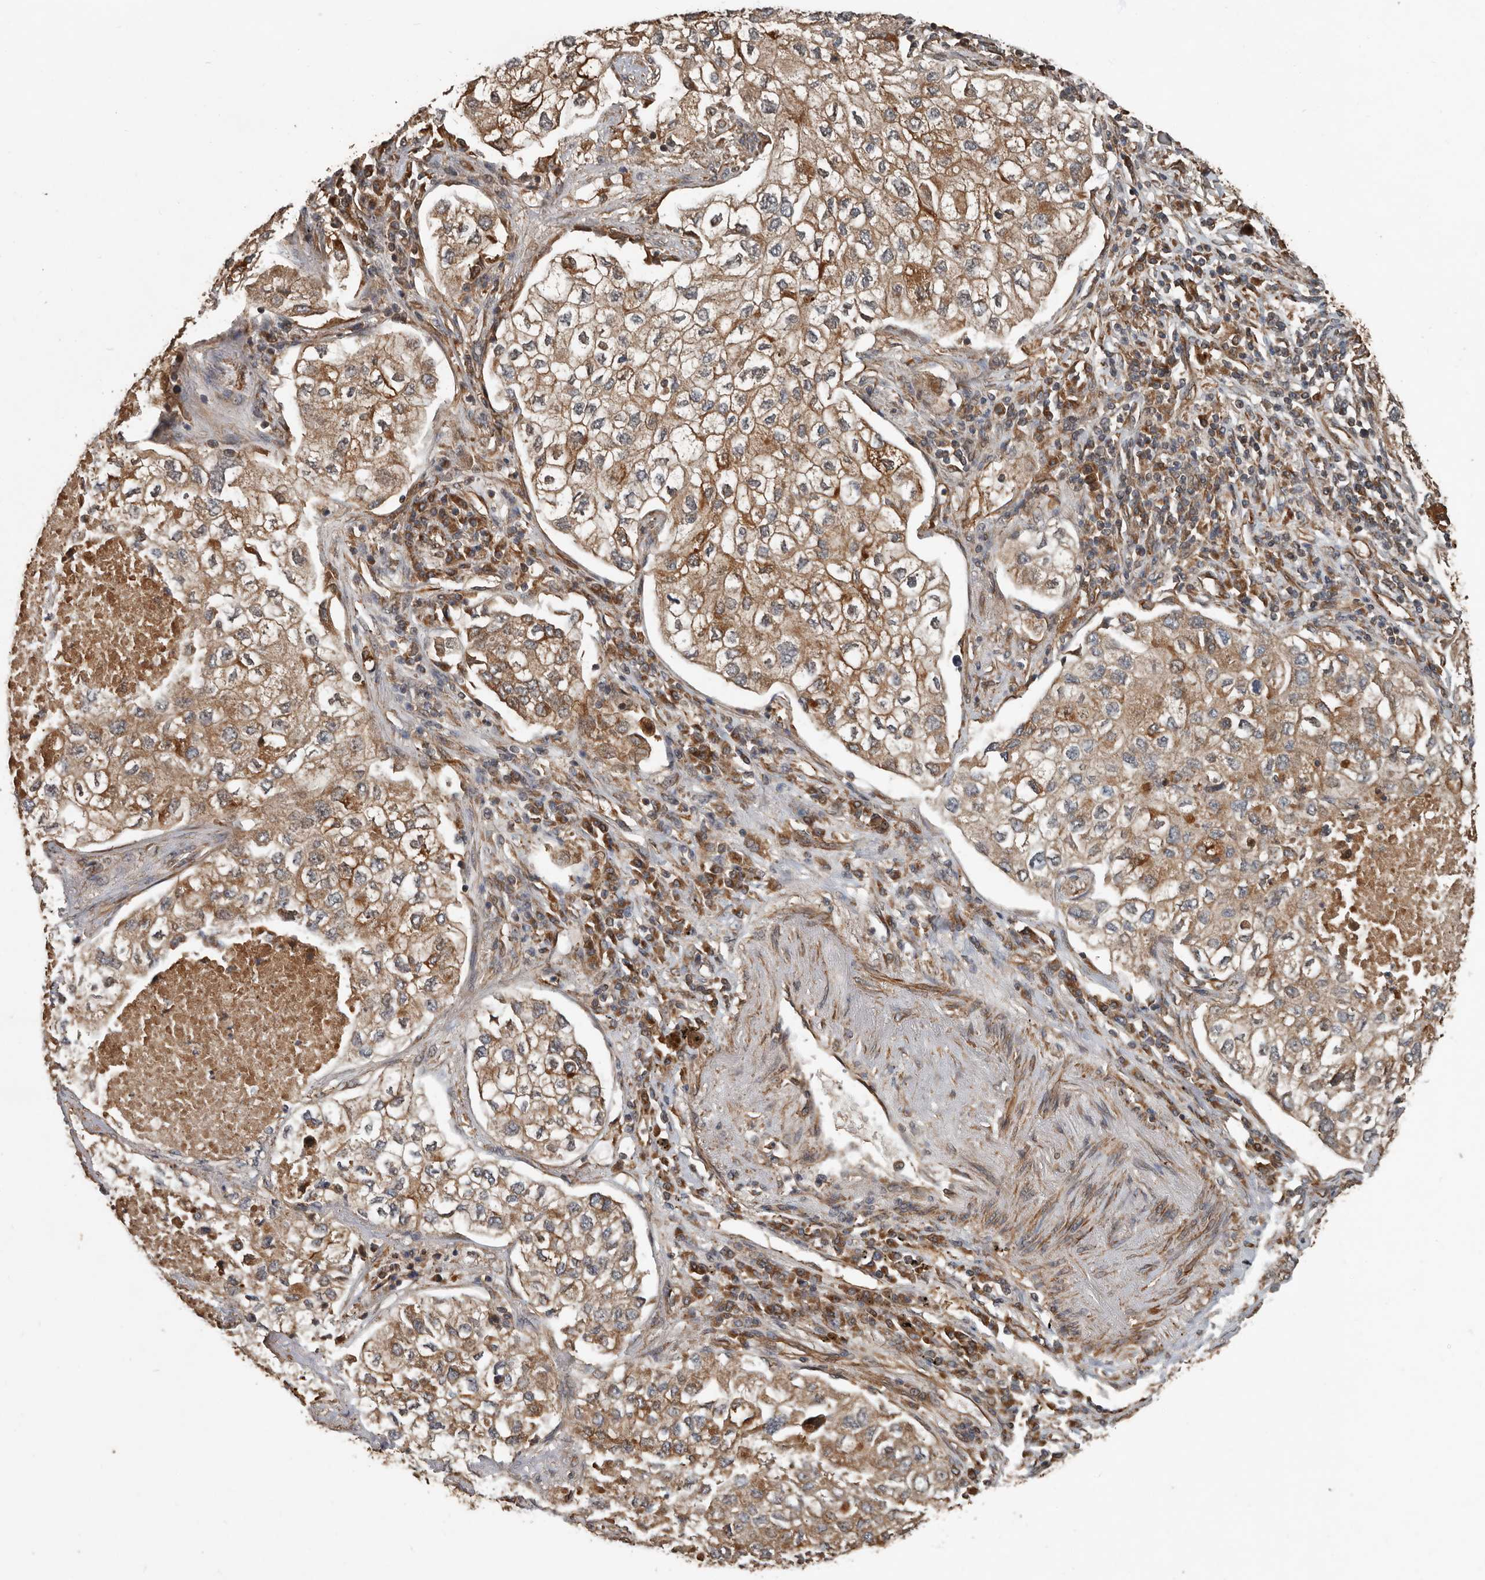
{"staining": {"intensity": "moderate", "quantity": ">75%", "location": "cytoplasmic/membranous"}, "tissue": "lung cancer", "cell_type": "Tumor cells", "image_type": "cancer", "snomed": [{"axis": "morphology", "description": "Adenocarcinoma, NOS"}, {"axis": "topography", "description": "Lung"}], "caption": "Immunohistochemistry (IHC) photomicrograph of adenocarcinoma (lung) stained for a protein (brown), which demonstrates medium levels of moderate cytoplasmic/membranous expression in approximately >75% of tumor cells.", "gene": "YOD1", "patient": {"sex": "male", "age": 63}}